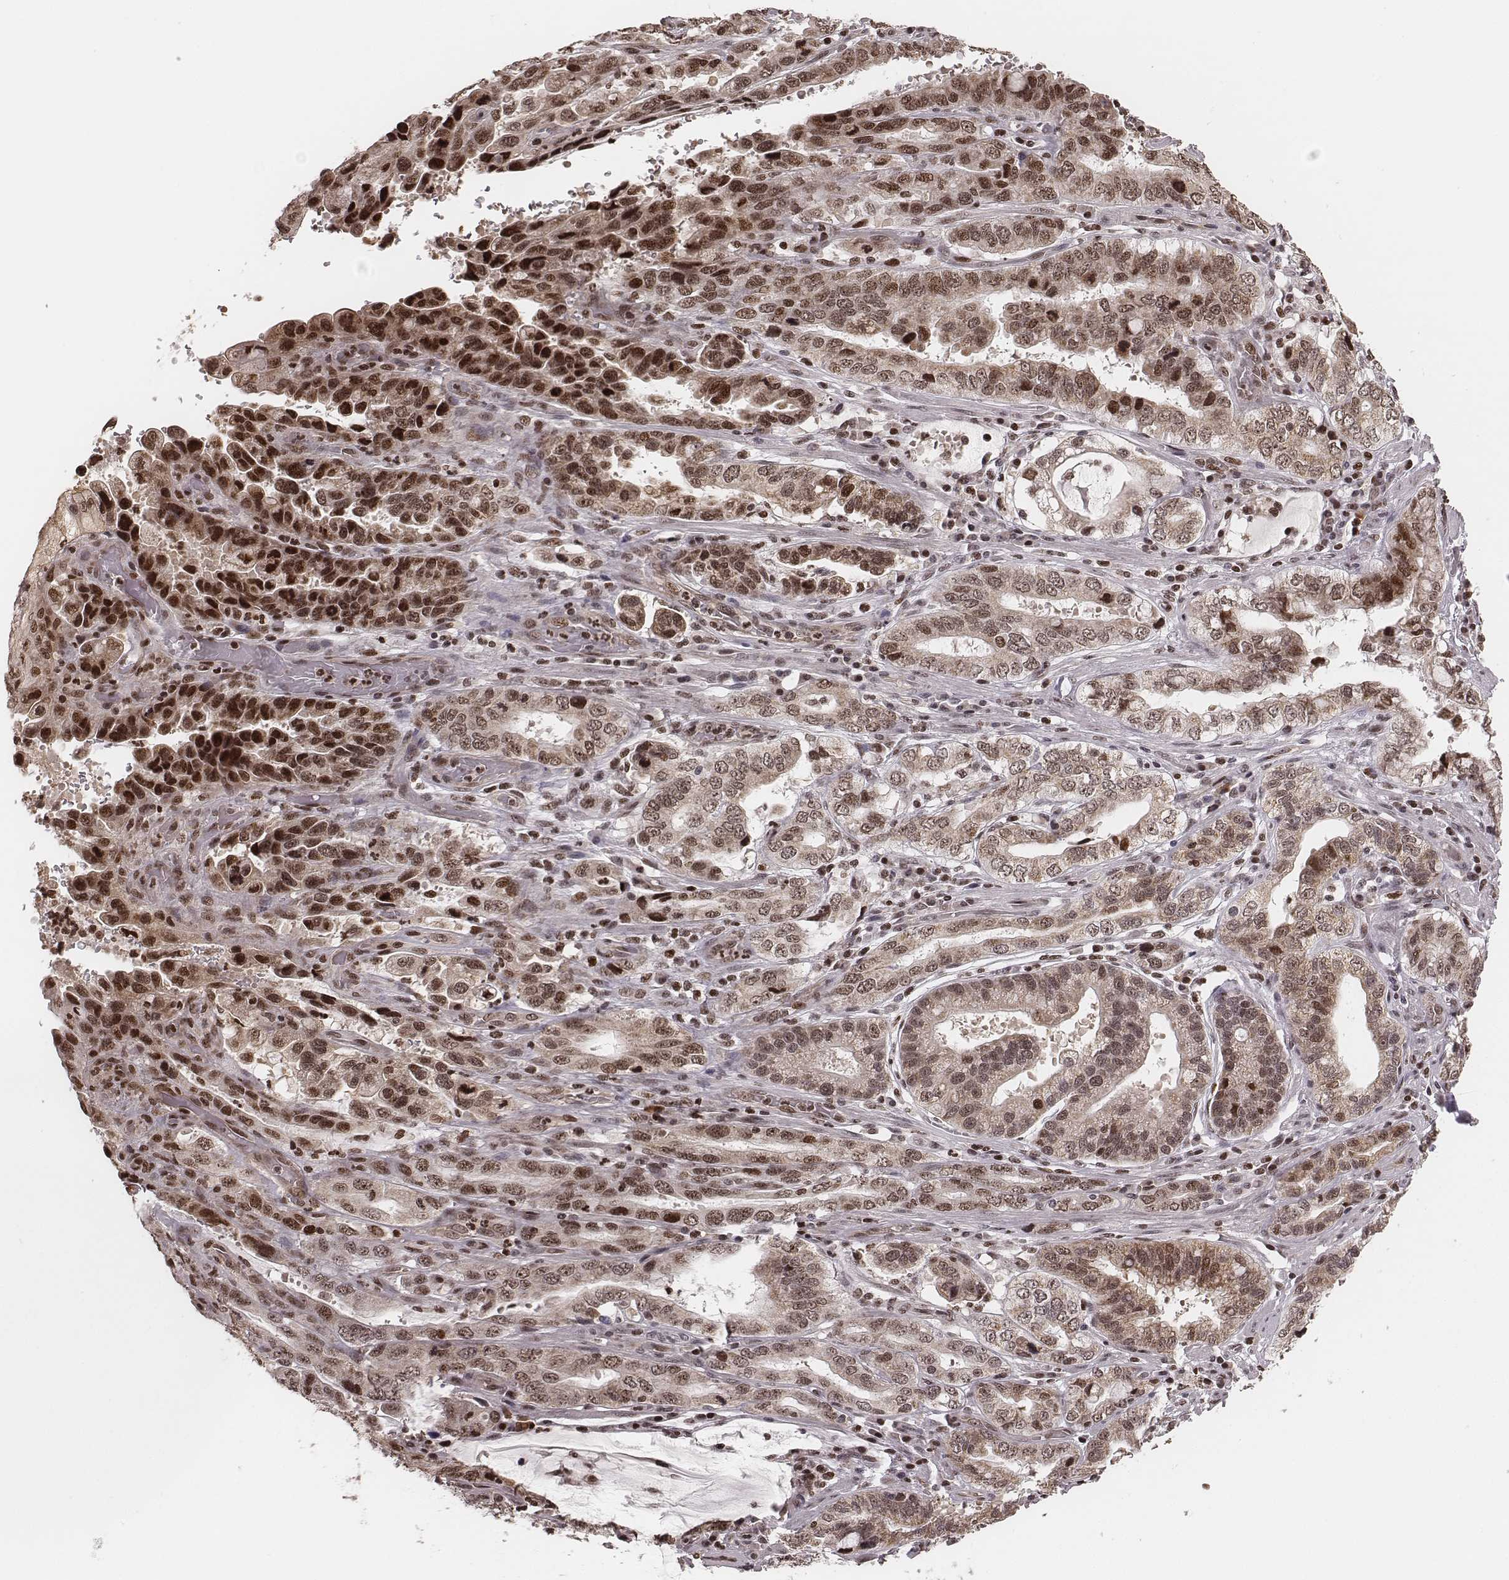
{"staining": {"intensity": "moderate", "quantity": "25%-75%", "location": "cytoplasmic/membranous,nuclear"}, "tissue": "stomach cancer", "cell_type": "Tumor cells", "image_type": "cancer", "snomed": [{"axis": "morphology", "description": "Adenocarcinoma, NOS"}, {"axis": "topography", "description": "Stomach, lower"}], "caption": "Immunohistochemistry (IHC) histopathology image of adenocarcinoma (stomach) stained for a protein (brown), which demonstrates medium levels of moderate cytoplasmic/membranous and nuclear expression in about 25%-75% of tumor cells.", "gene": "VRK3", "patient": {"sex": "female", "age": 76}}